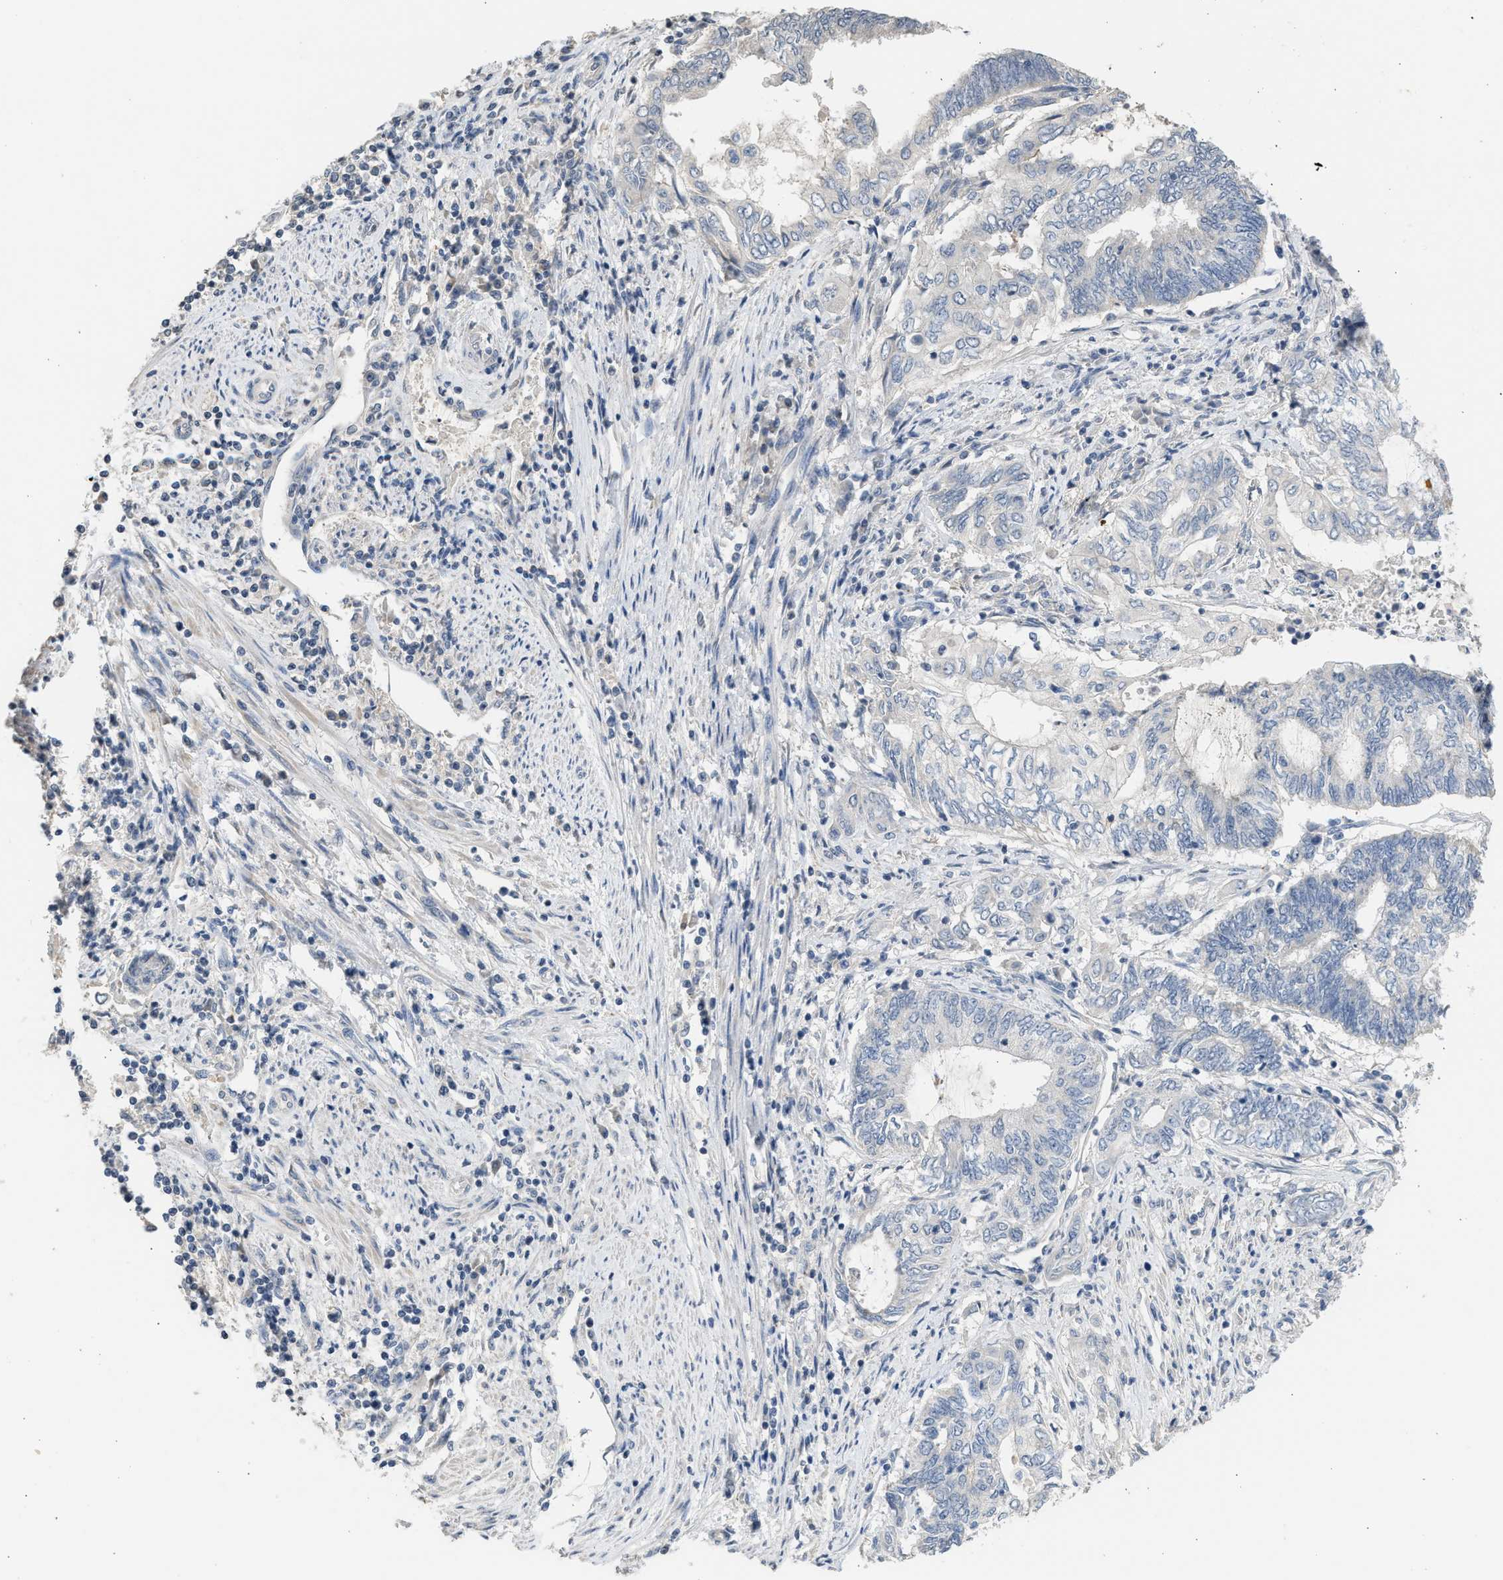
{"staining": {"intensity": "negative", "quantity": "none", "location": "none"}, "tissue": "endometrial cancer", "cell_type": "Tumor cells", "image_type": "cancer", "snomed": [{"axis": "morphology", "description": "Adenocarcinoma, NOS"}, {"axis": "topography", "description": "Uterus"}, {"axis": "topography", "description": "Endometrium"}], "caption": "A high-resolution photomicrograph shows IHC staining of endometrial cancer, which displays no significant expression in tumor cells.", "gene": "SULT2A1", "patient": {"sex": "female", "age": 70}}